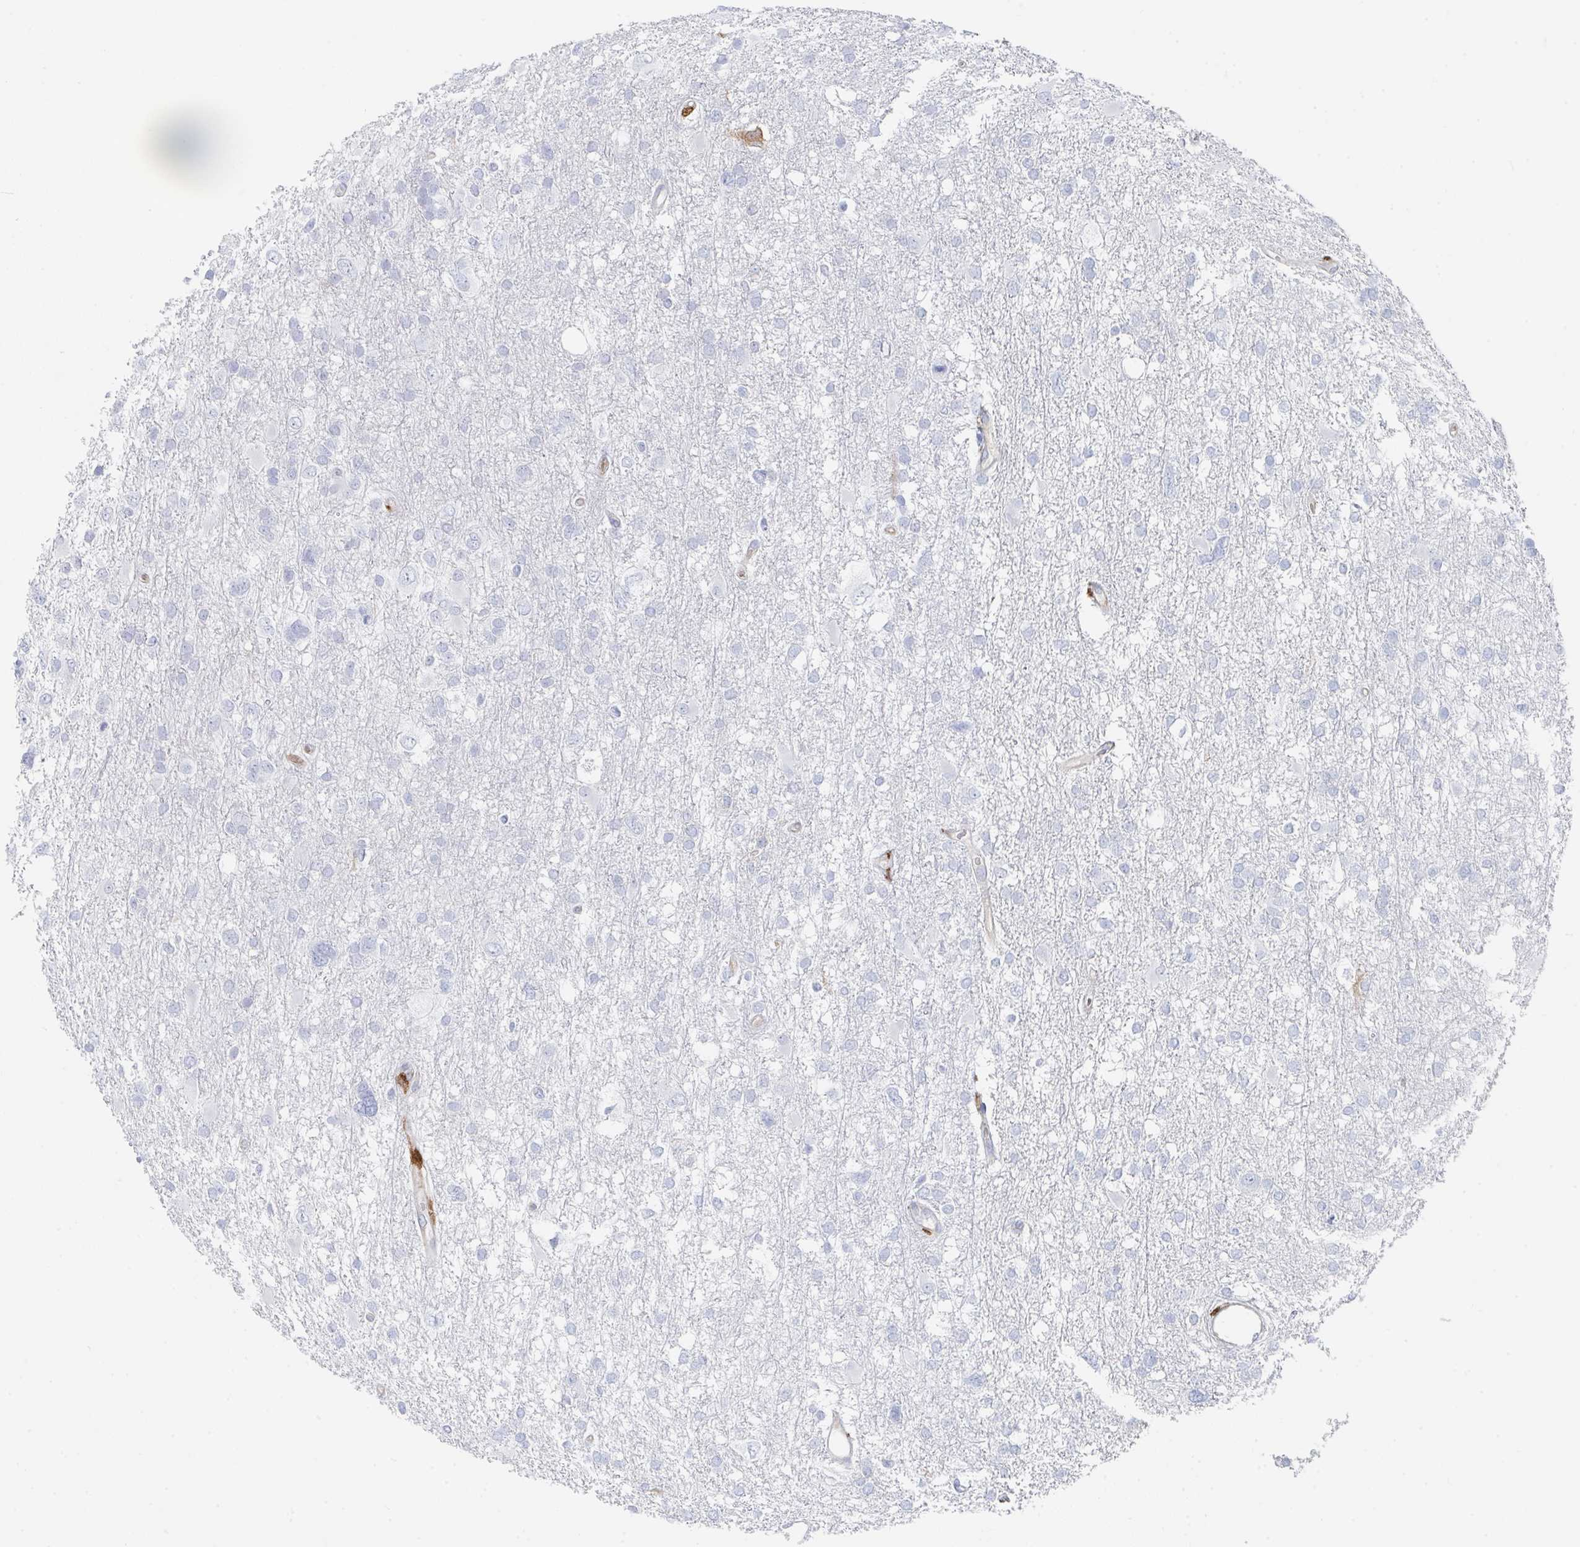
{"staining": {"intensity": "negative", "quantity": "none", "location": "none"}, "tissue": "glioma", "cell_type": "Tumor cells", "image_type": "cancer", "snomed": [{"axis": "morphology", "description": "Glioma, malignant, High grade"}, {"axis": "topography", "description": "Brain"}], "caption": "A high-resolution histopathology image shows IHC staining of glioma, which demonstrates no significant staining in tumor cells.", "gene": "DAB2", "patient": {"sex": "male", "age": 61}}